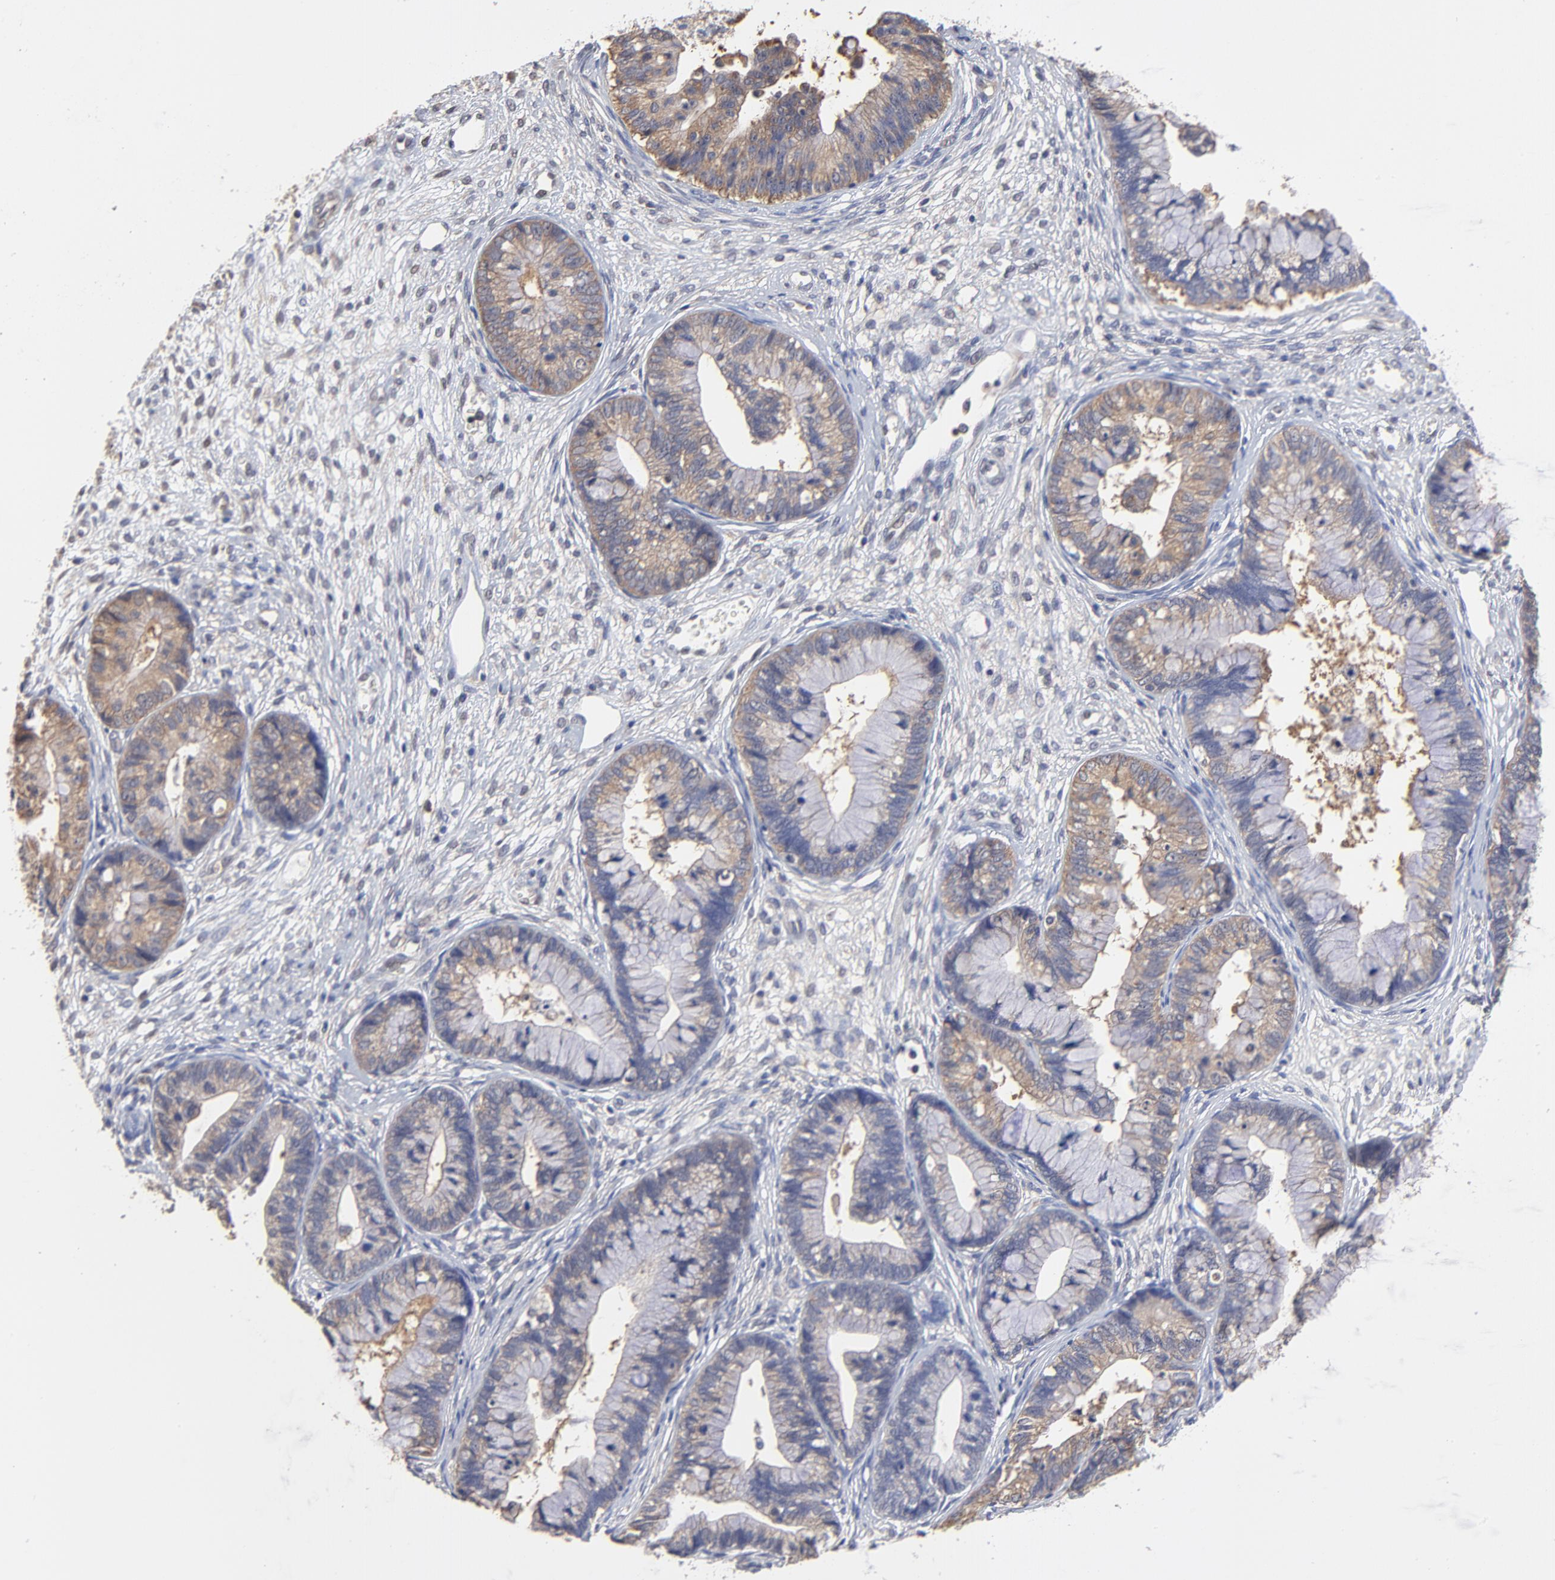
{"staining": {"intensity": "moderate", "quantity": "25%-75%", "location": "cytoplasmic/membranous"}, "tissue": "cervical cancer", "cell_type": "Tumor cells", "image_type": "cancer", "snomed": [{"axis": "morphology", "description": "Adenocarcinoma, NOS"}, {"axis": "topography", "description": "Cervix"}], "caption": "IHC of adenocarcinoma (cervical) displays medium levels of moderate cytoplasmic/membranous staining in about 25%-75% of tumor cells.", "gene": "CCT2", "patient": {"sex": "female", "age": 44}}